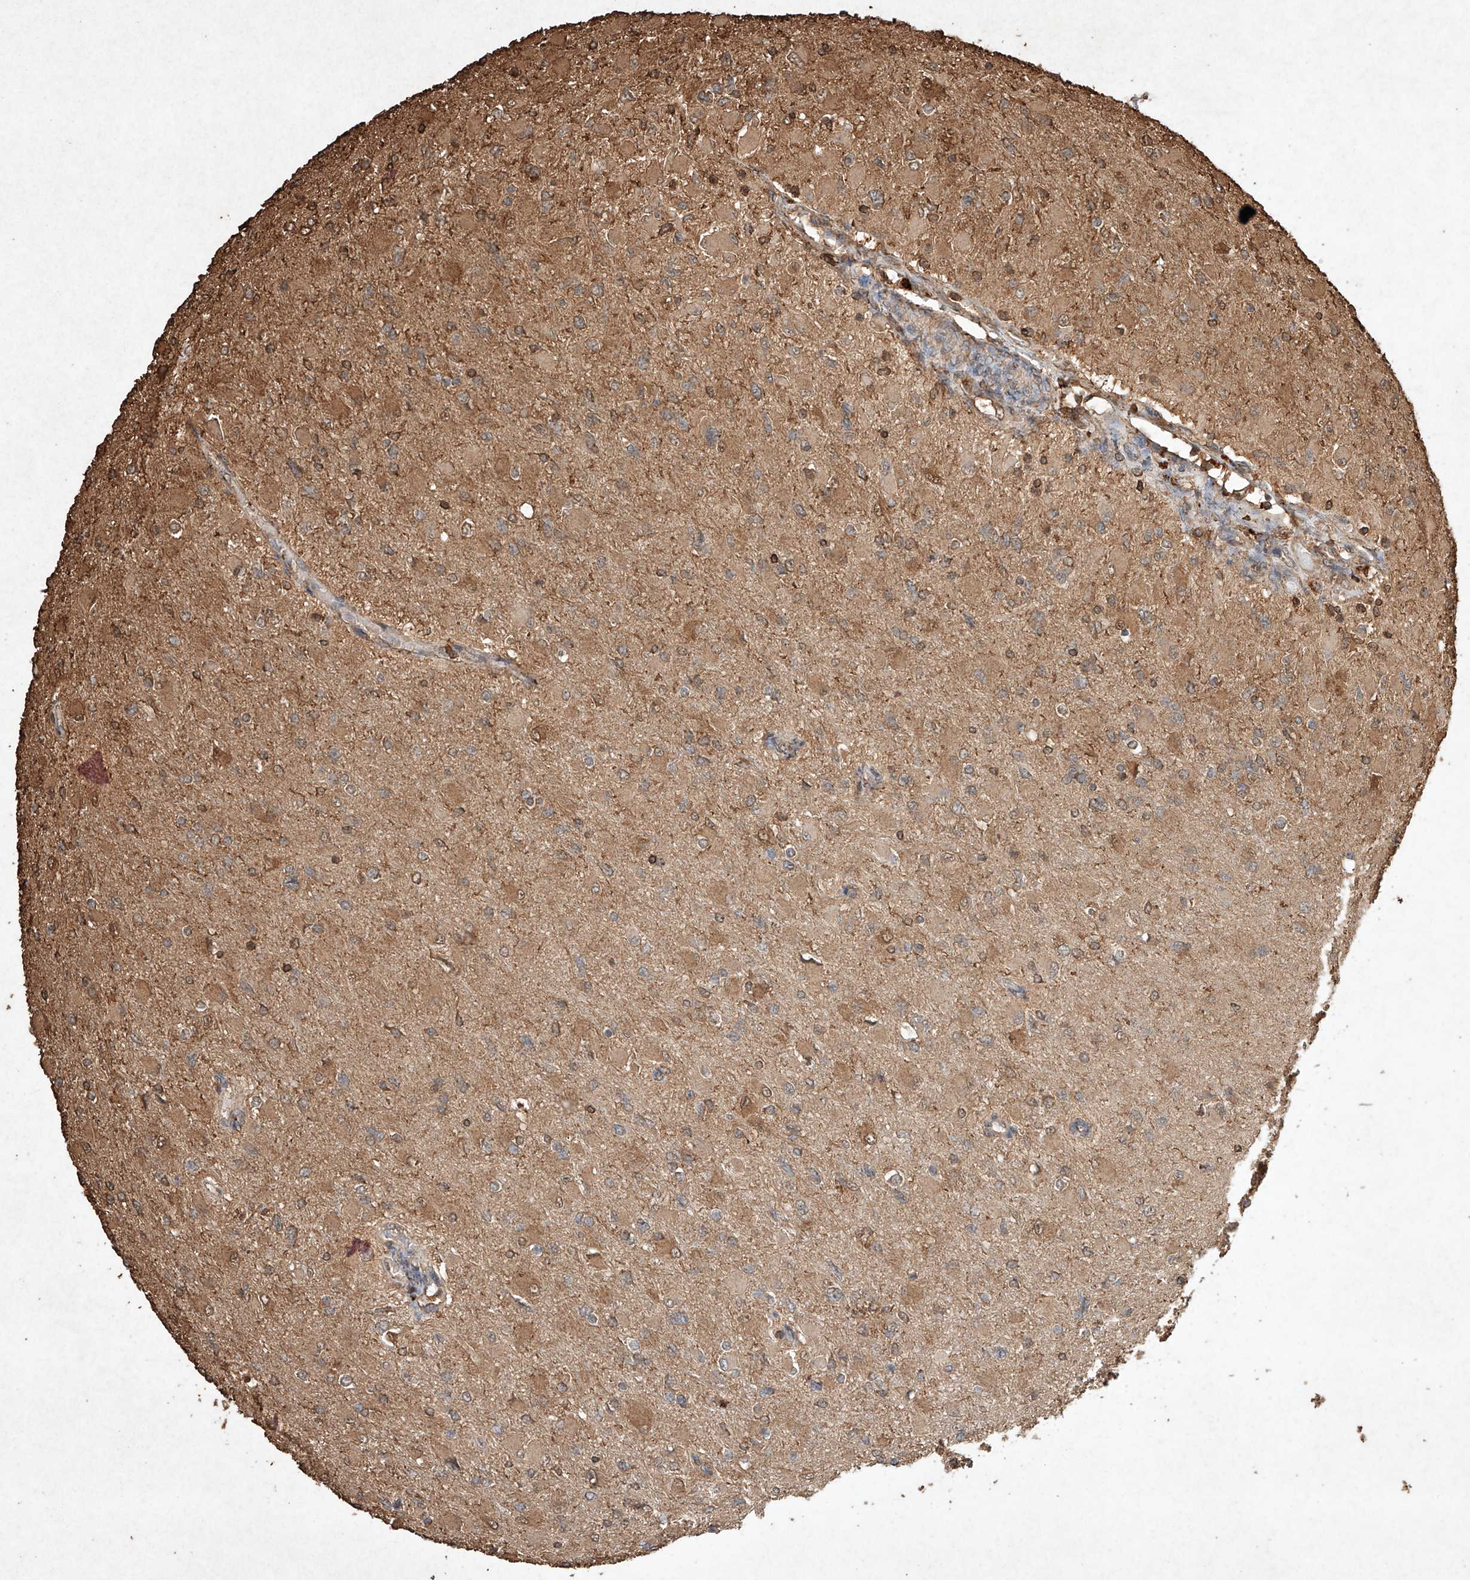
{"staining": {"intensity": "moderate", "quantity": "<25%", "location": "cytoplasmic/membranous"}, "tissue": "glioma", "cell_type": "Tumor cells", "image_type": "cancer", "snomed": [{"axis": "morphology", "description": "Glioma, malignant, High grade"}, {"axis": "topography", "description": "Cerebral cortex"}], "caption": "High-grade glioma (malignant) stained with a brown dye demonstrates moderate cytoplasmic/membranous positive positivity in approximately <25% of tumor cells.", "gene": "M6PR", "patient": {"sex": "female", "age": 36}}